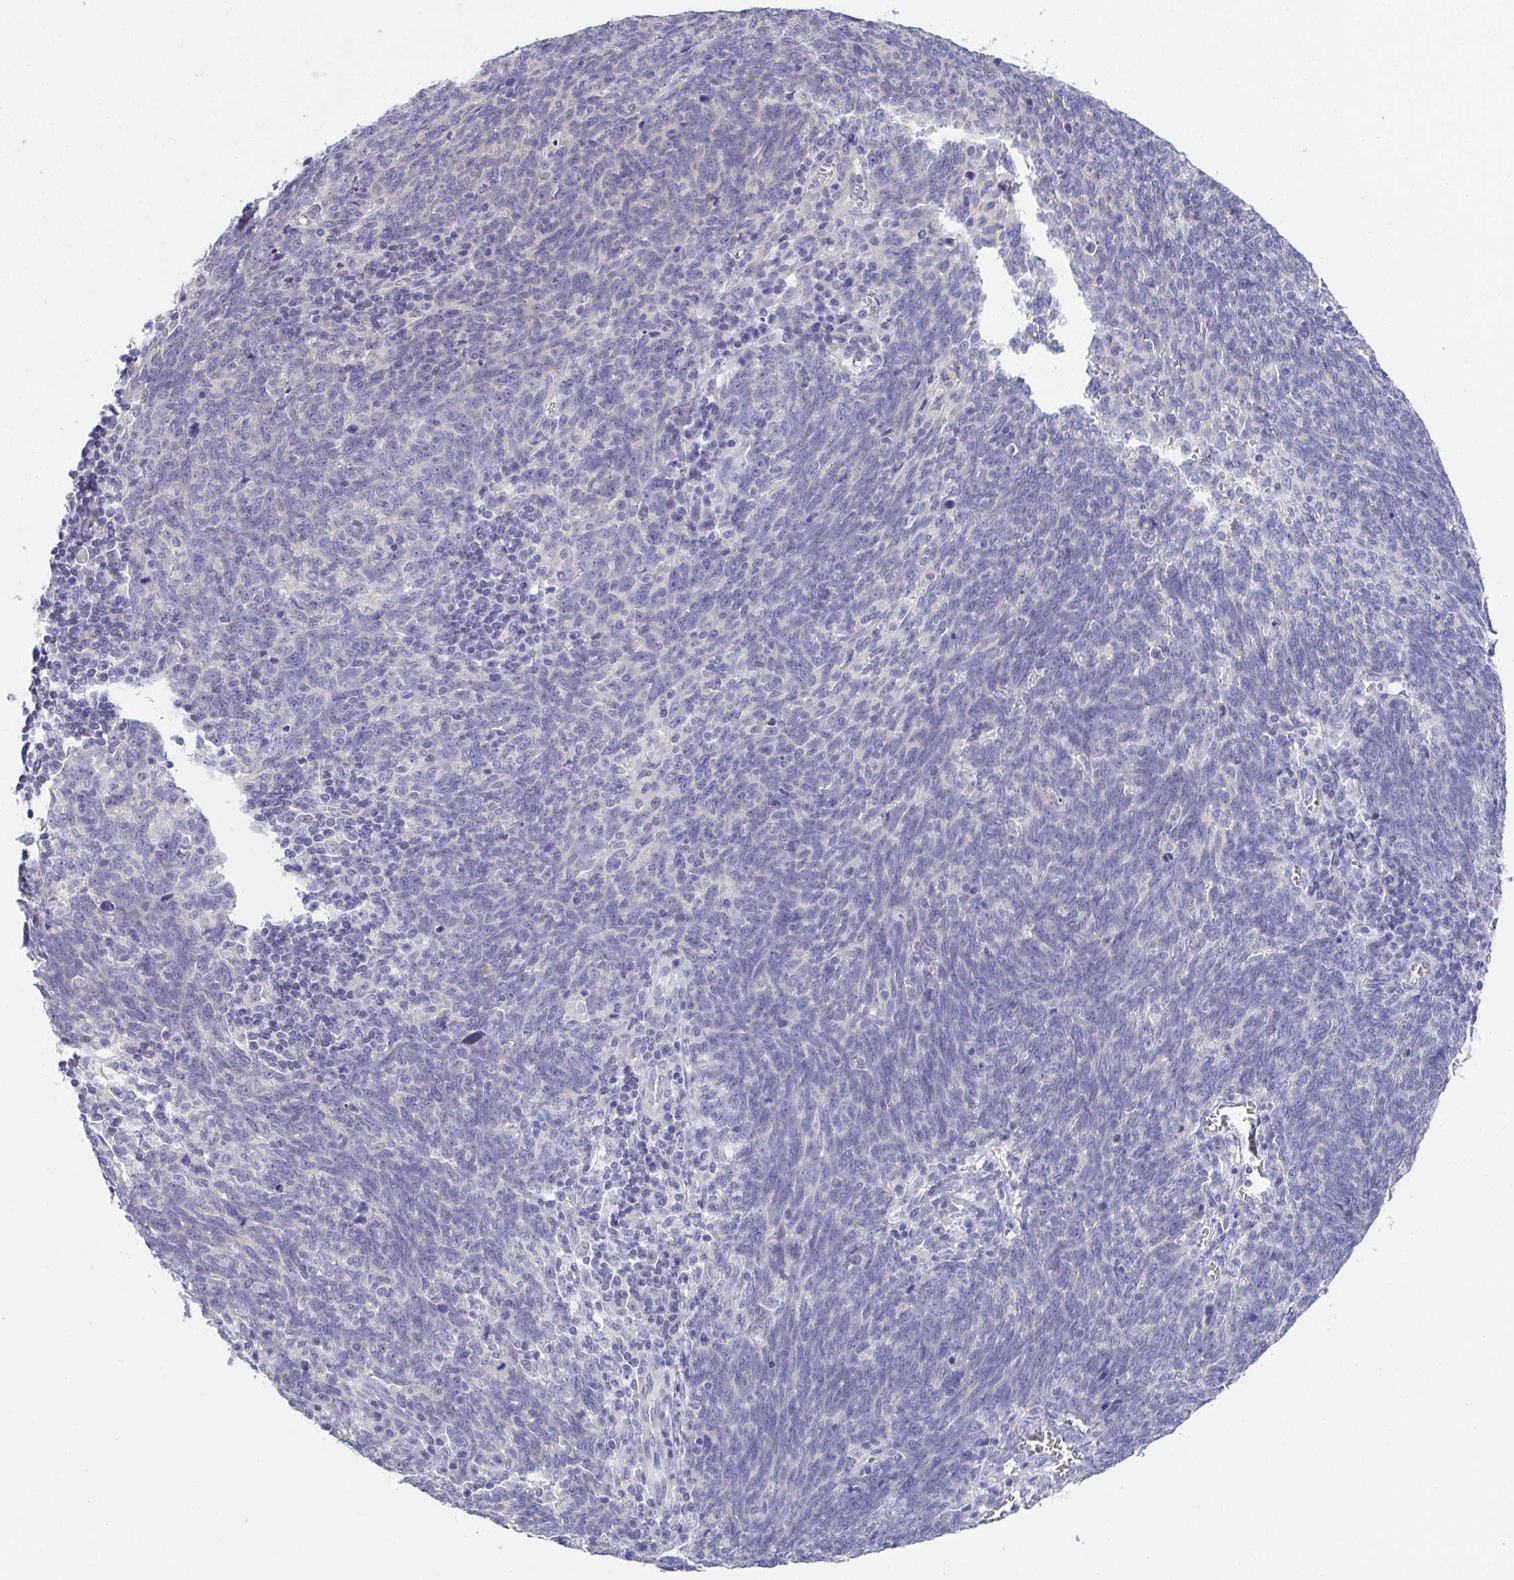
{"staining": {"intensity": "negative", "quantity": "none", "location": "none"}, "tissue": "lung cancer", "cell_type": "Tumor cells", "image_type": "cancer", "snomed": [{"axis": "morphology", "description": "Squamous cell carcinoma, NOS"}, {"axis": "topography", "description": "Lung"}], "caption": "Immunohistochemistry (IHC) photomicrograph of neoplastic tissue: human lung squamous cell carcinoma stained with DAB (3,3'-diaminobenzidine) shows no significant protein staining in tumor cells.", "gene": "CXCR1", "patient": {"sex": "female", "age": 72}}